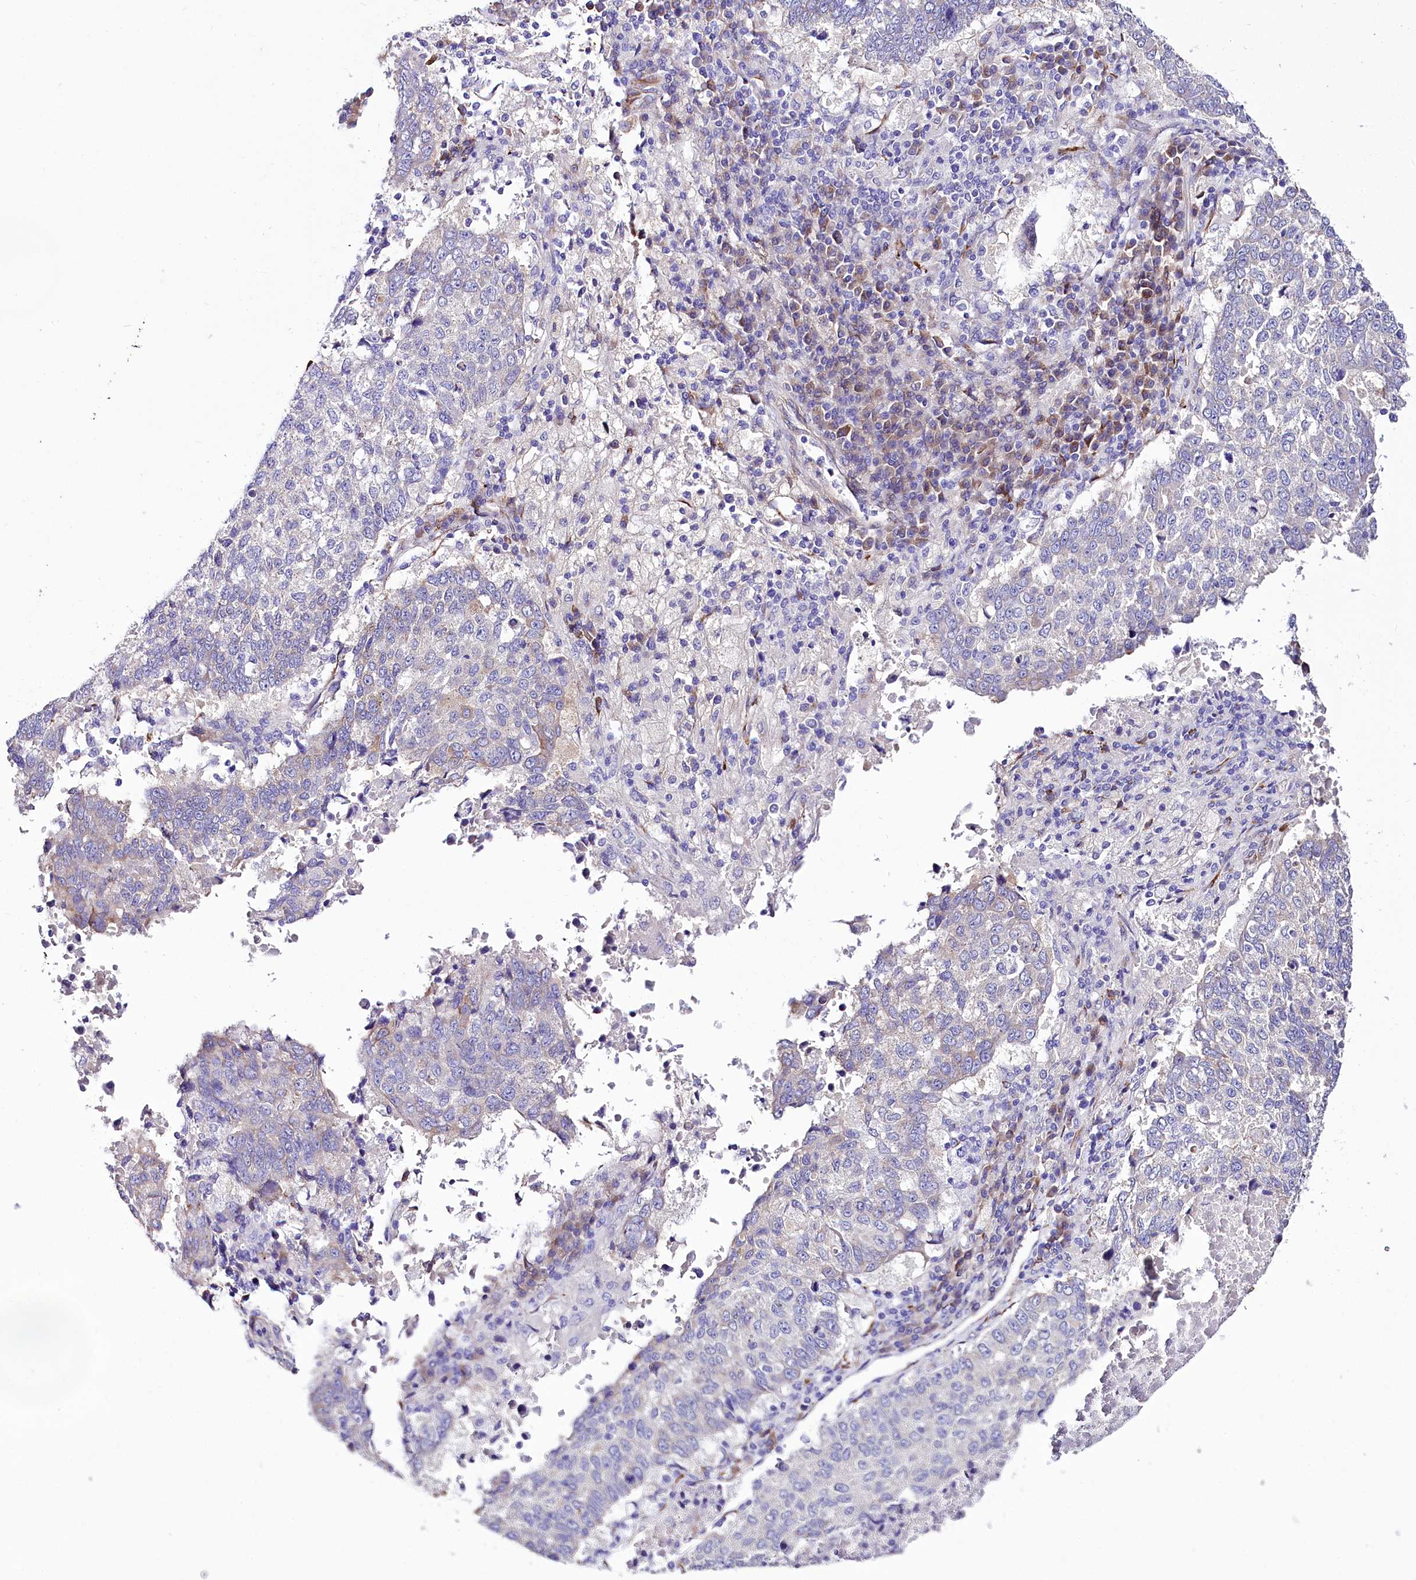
{"staining": {"intensity": "negative", "quantity": "none", "location": "none"}, "tissue": "lung cancer", "cell_type": "Tumor cells", "image_type": "cancer", "snomed": [{"axis": "morphology", "description": "Squamous cell carcinoma, NOS"}, {"axis": "topography", "description": "Lung"}], "caption": "This is an IHC photomicrograph of squamous cell carcinoma (lung). There is no expression in tumor cells.", "gene": "A2ML1", "patient": {"sex": "male", "age": 73}}